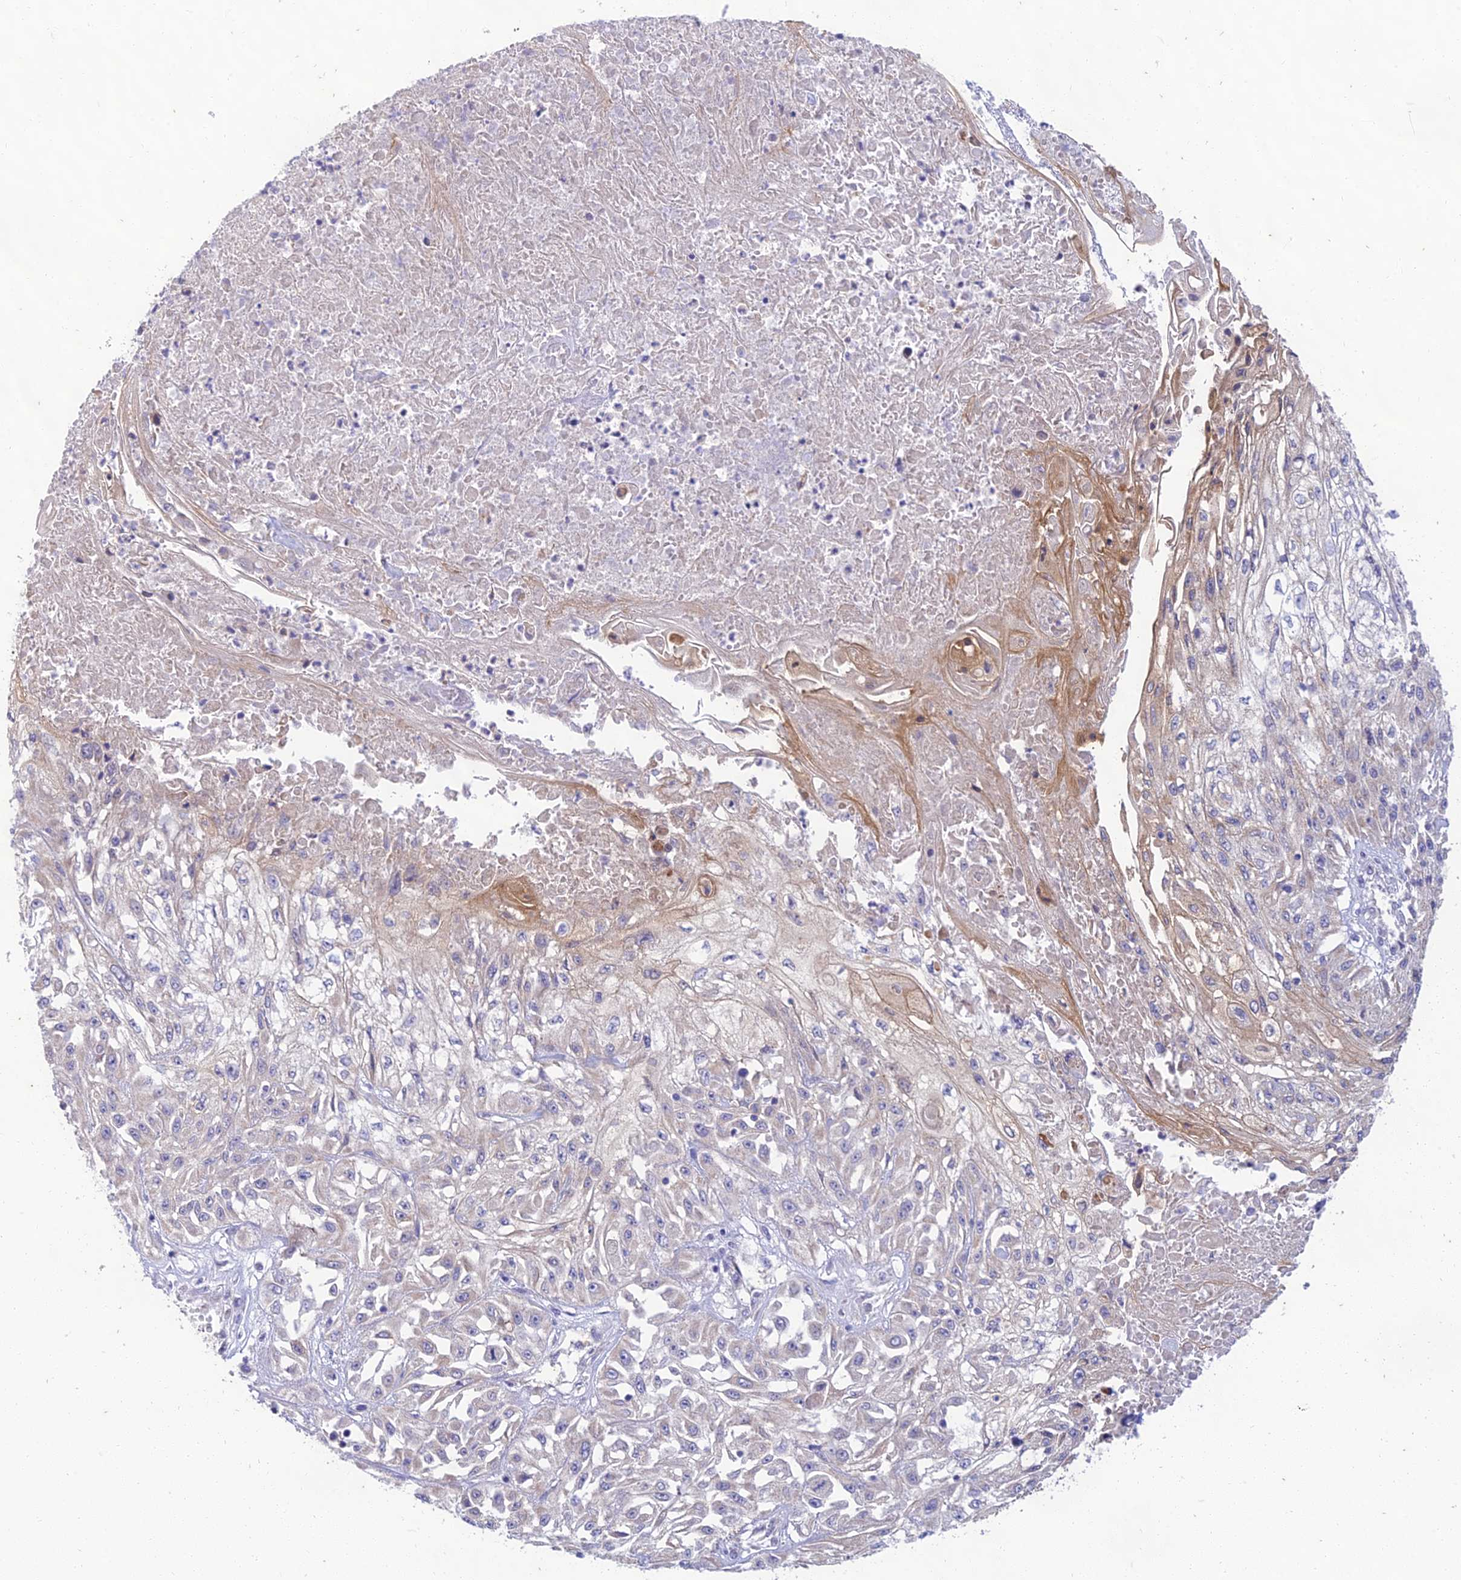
{"staining": {"intensity": "negative", "quantity": "none", "location": "none"}, "tissue": "skin cancer", "cell_type": "Tumor cells", "image_type": "cancer", "snomed": [{"axis": "morphology", "description": "Squamous cell carcinoma, NOS"}, {"axis": "morphology", "description": "Squamous cell carcinoma, metastatic, NOS"}, {"axis": "topography", "description": "Skin"}, {"axis": "topography", "description": "Lymph node"}], "caption": "The micrograph displays no staining of tumor cells in skin cancer. The staining was performed using DAB (3,3'-diaminobenzidine) to visualize the protein expression in brown, while the nuclei were stained in blue with hematoxylin (Magnification: 20x).", "gene": "PTCD2", "patient": {"sex": "male", "age": 75}}